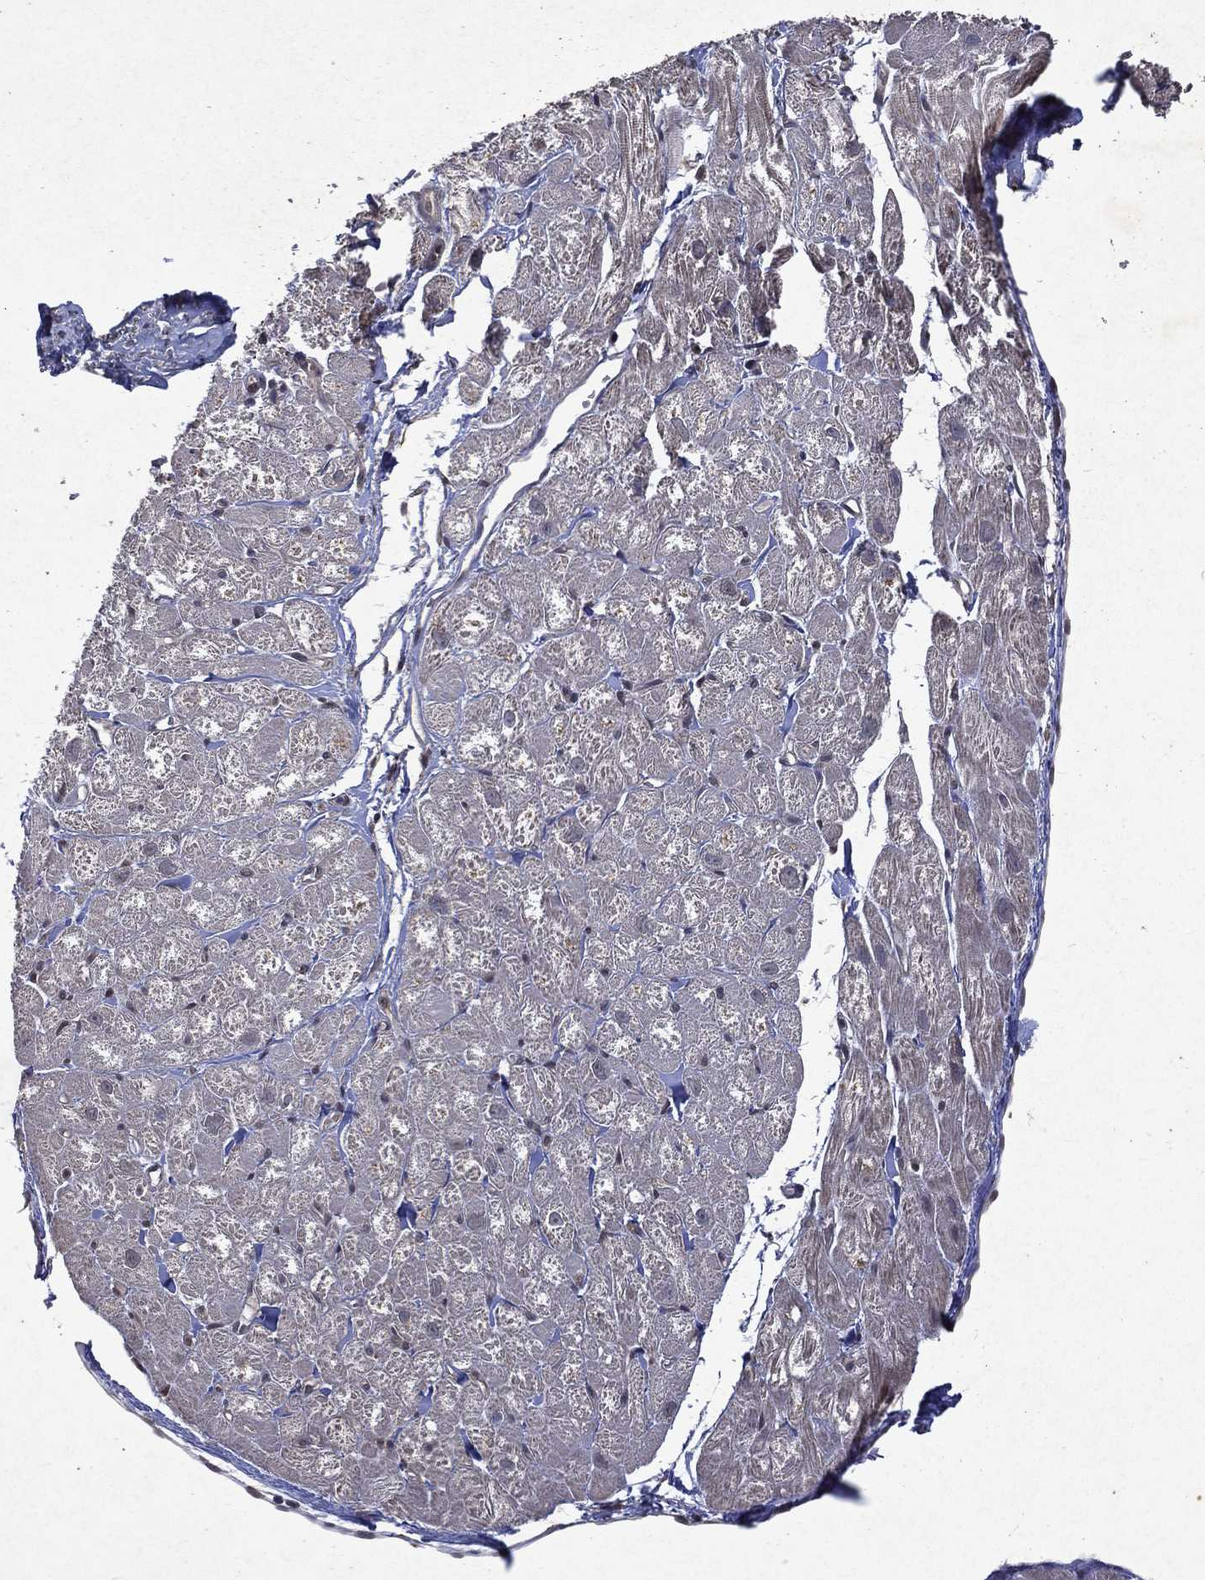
{"staining": {"intensity": "weak", "quantity": "<25%", "location": "cytoplasmic/membranous"}, "tissue": "heart muscle", "cell_type": "Cardiomyocytes", "image_type": "normal", "snomed": [{"axis": "morphology", "description": "Normal tissue, NOS"}, {"axis": "topography", "description": "Heart"}], "caption": "Micrograph shows no protein expression in cardiomyocytes of benign heart muscle. (Brightfield microscopy of DAB (3,3'-diaminobenzidine) IHC at high magnification).", "gene": "MTAP", "patient": {"sex": "male", "age": 58}}